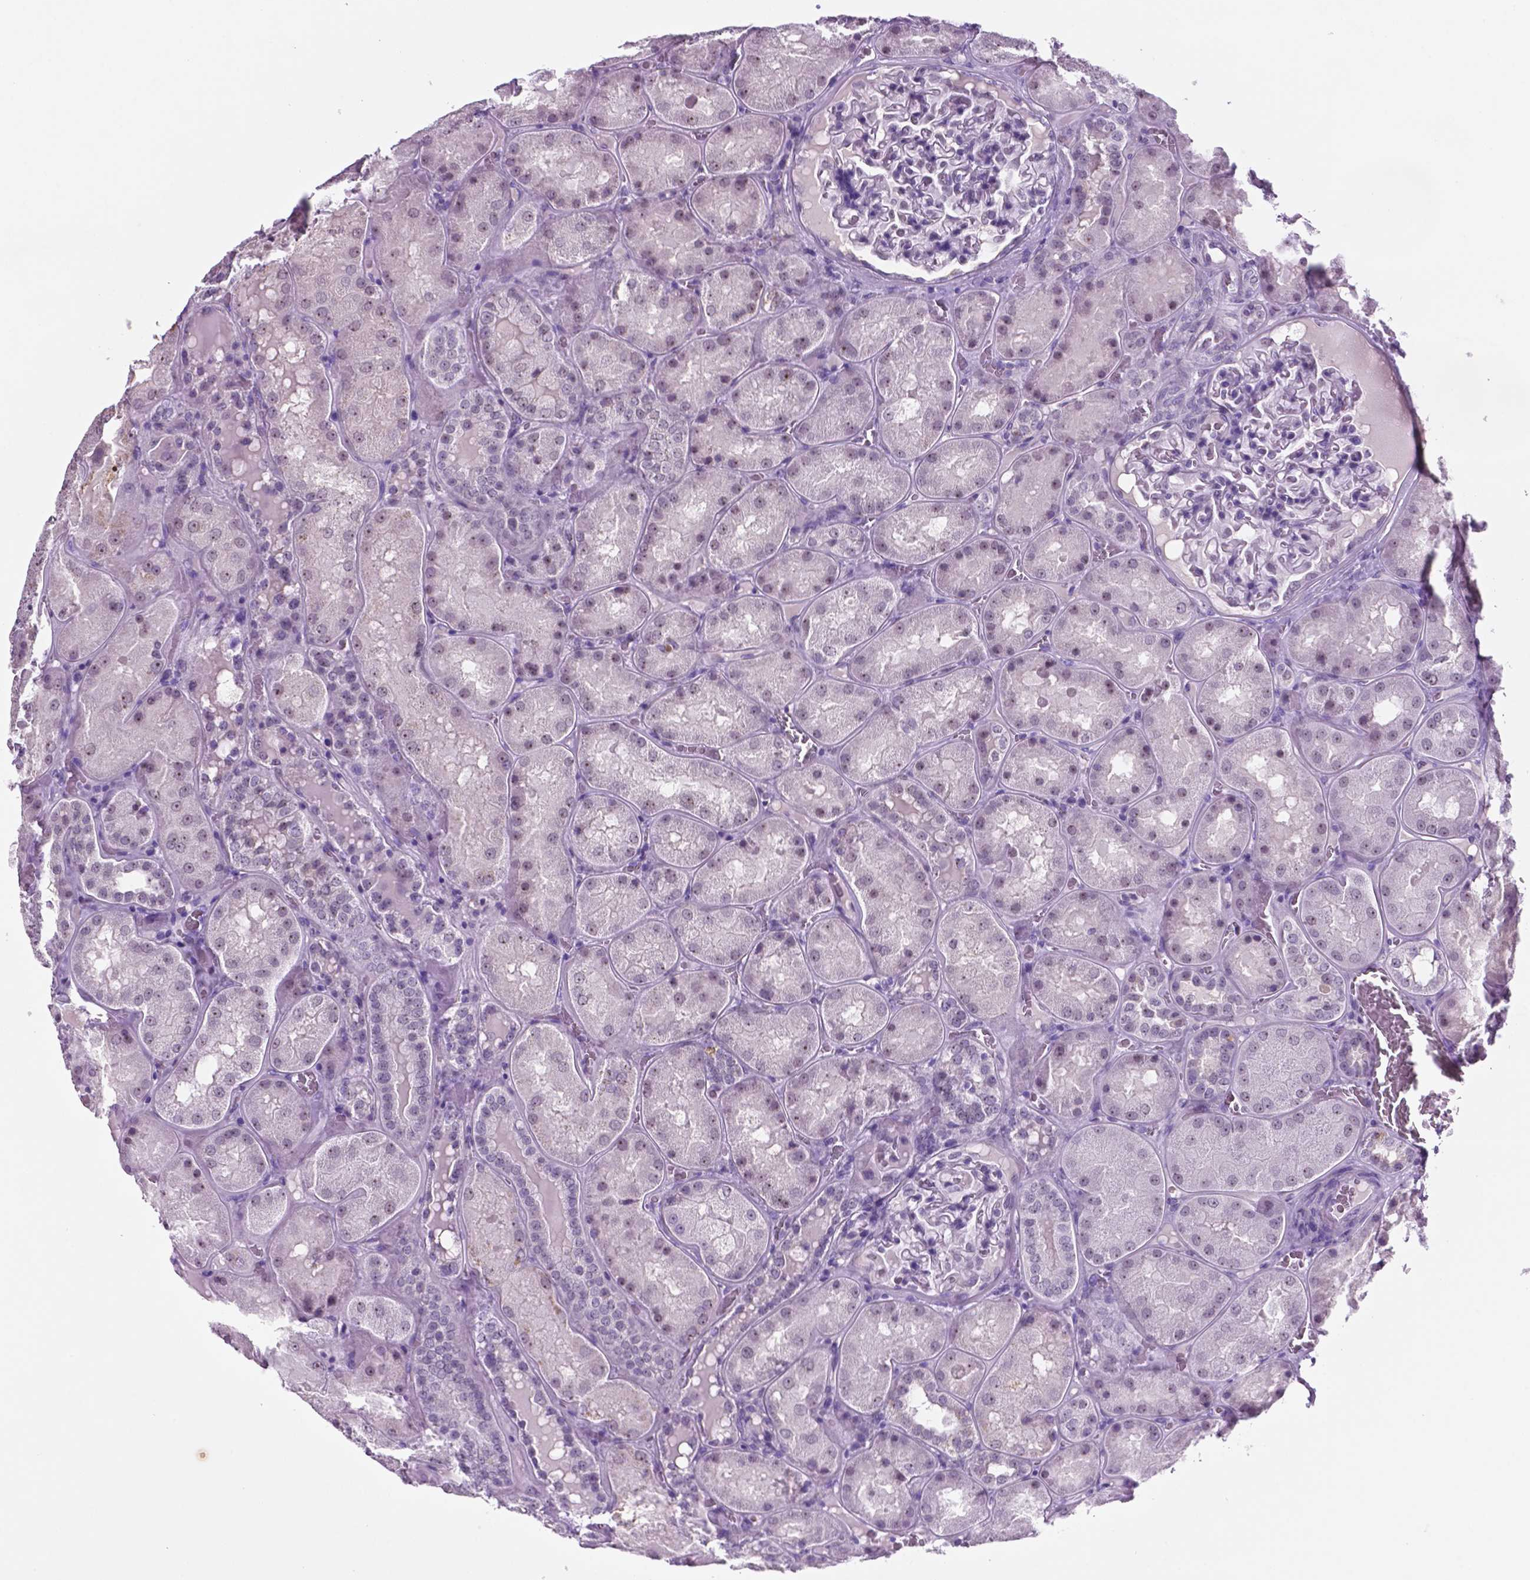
{"staining": {"intensity": "negative", "quantity": "none", "location": "none"}, "tissue": "kidney", "cell_type": "Cells in glomeruli", "image_type": "normal", "snomed": [{"axis": "morphology", "description": "Normal tissue, NOS"}, {"axis": "topography", "description": "Kidney"}], "caption": "This is an IHC photomicrograph of normal kidney. There is no staining in cells in glomeruli.", "gene": "C18orf21", "patient": {"sex": "male", "age": 73}}